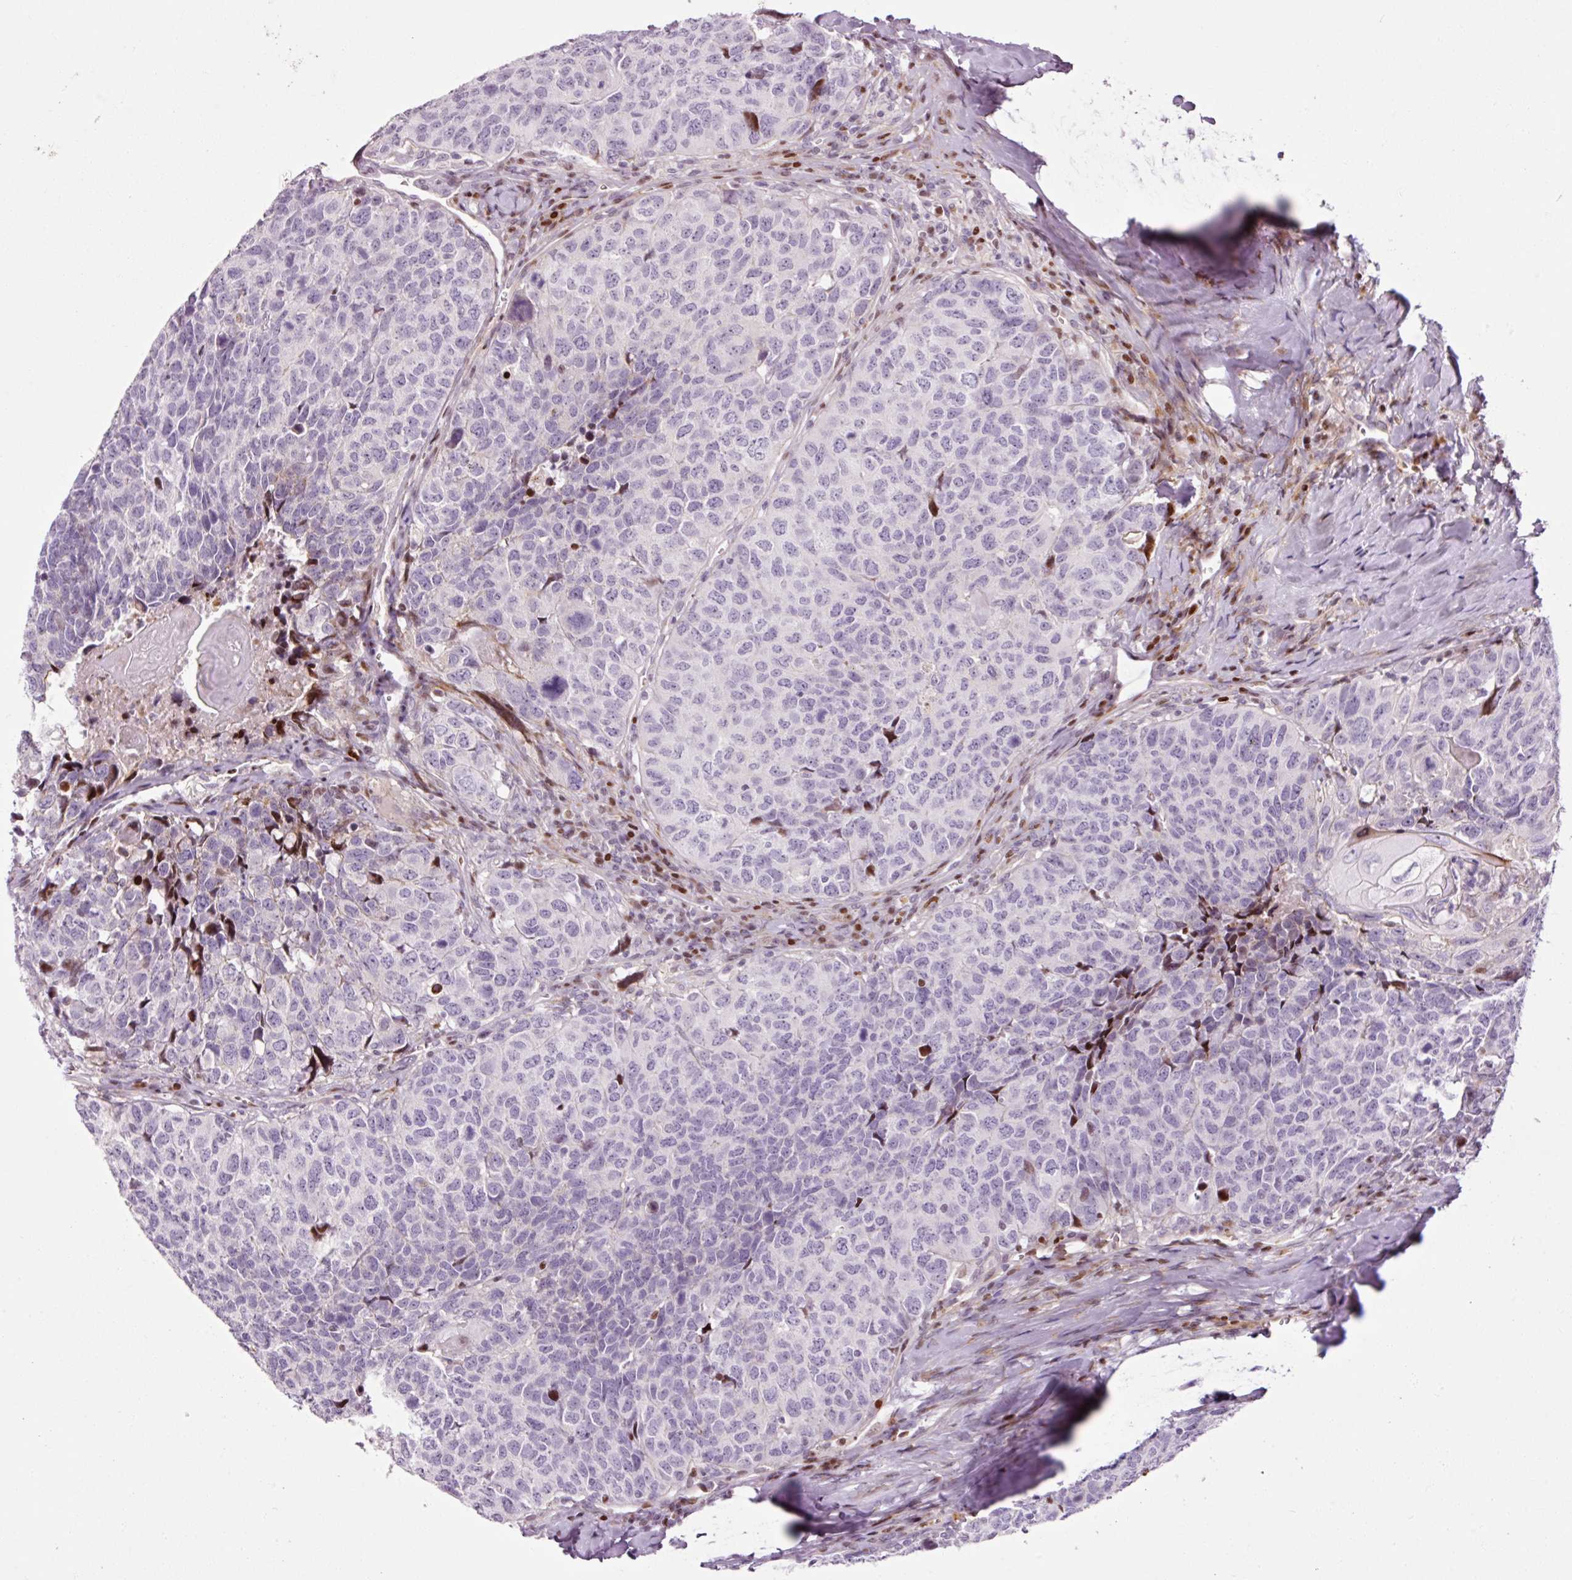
{"staining": {"intensity": "negative", "quantity": "none", "location": "none"}, "tissue": "head and neck cancer", "cell_type": "Tumor cells", "image_type": "cancer", "snomed": [{"axis": "morphology", "description": "Squamous cell carcinoma, NOS"}, {"axis": "topography", "description": "Head-Neck"}], "caption": "The photomicrograph displays no staining of tumor cells in head and neck cancer (squamous cell carcinoma). (Stains: DAB (3,3'-diaminobenzidine) immunohistochemistry (IHC) with hematoxylin counter stain, Microscopy: brightfield microscopy at high magnification).", "gene": "ANKRD20A1", "patient": {"sex": "male", "age": 66}}